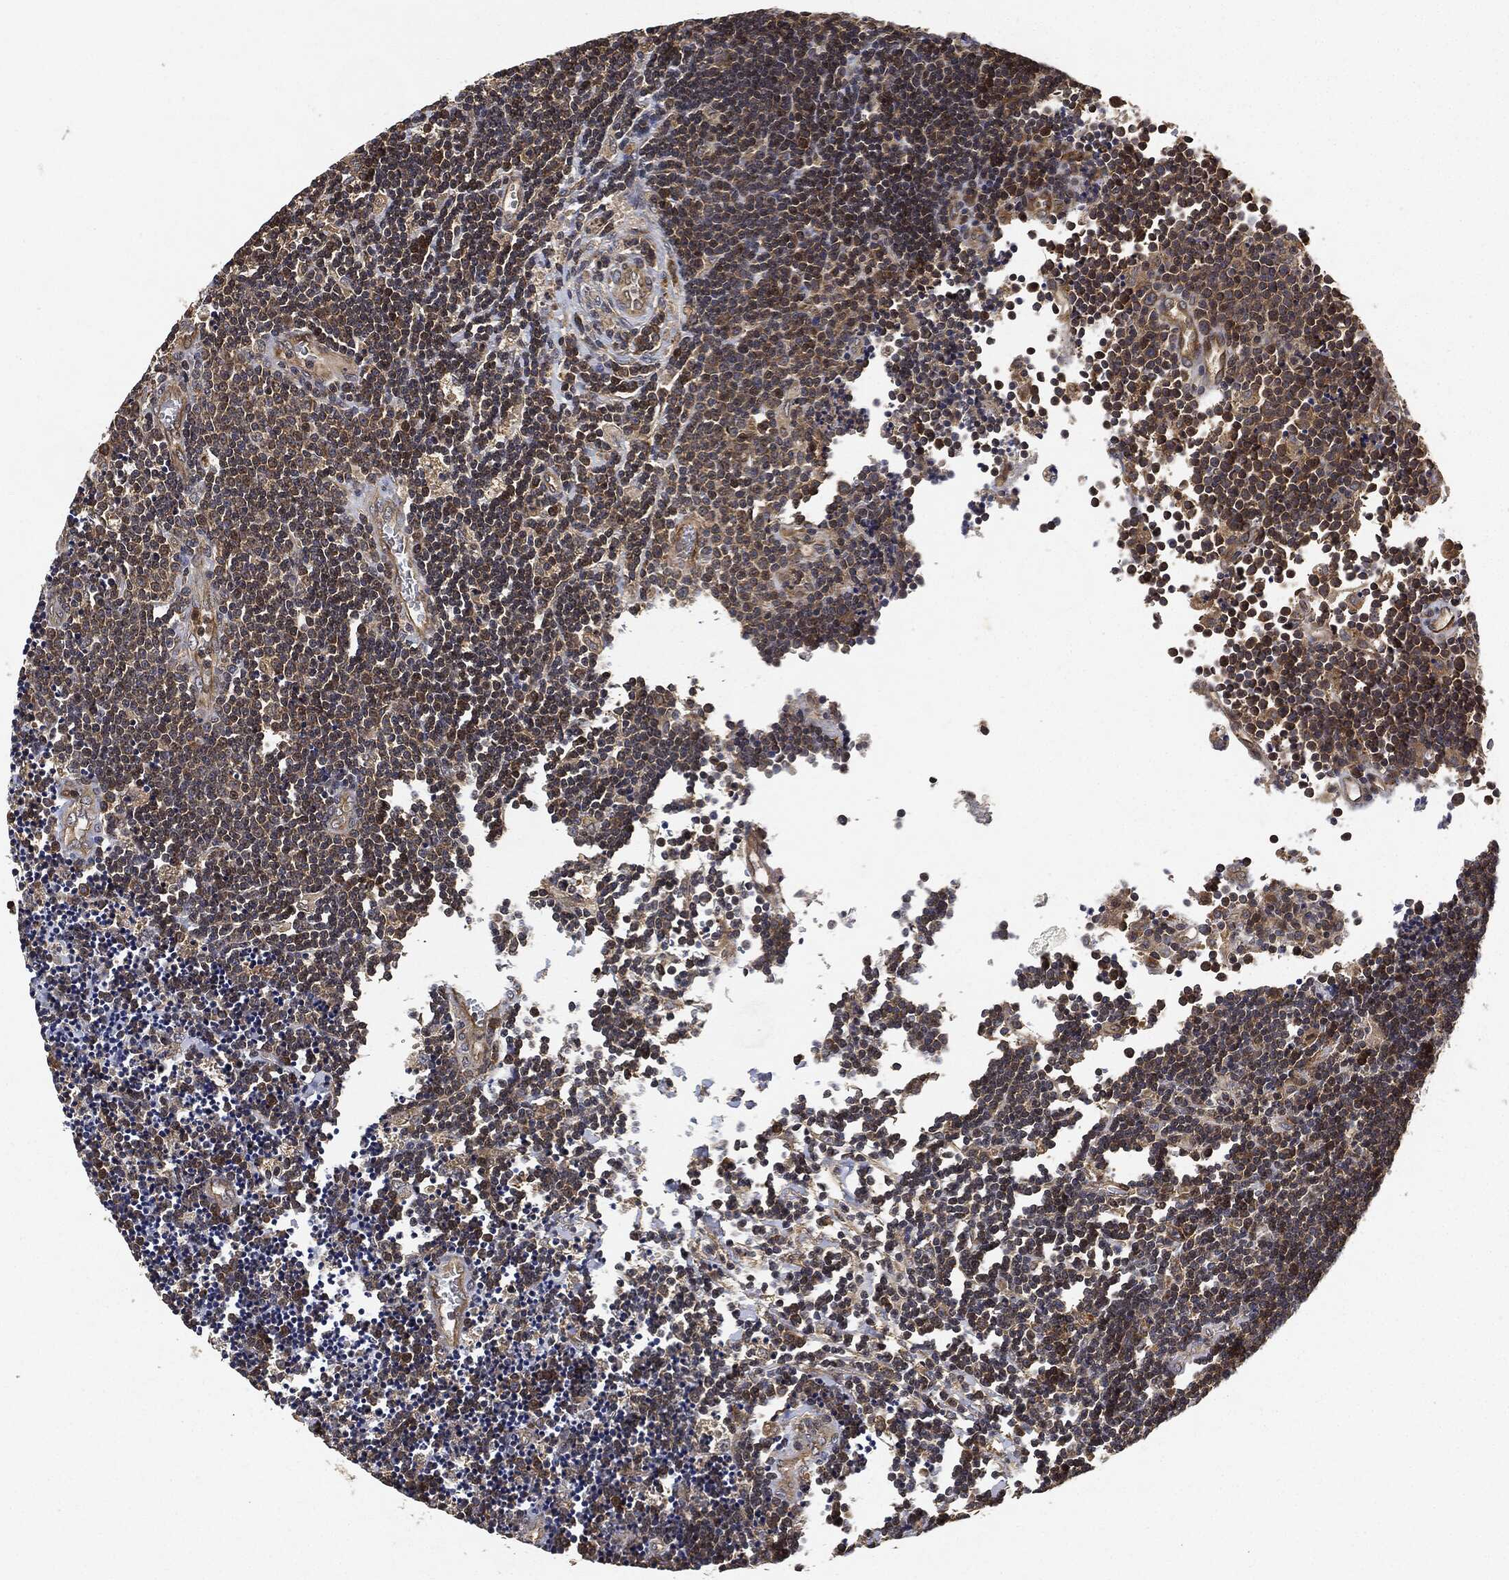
{"staining": {"intensity": "moderate", "quantity": "25%-75%", "location": "cytoplasmic/membranous"}, "tissue": "lymphoma", "cell_type": "Tumor cells", "image_type": "cancer", "snomed": [{"axis": "morphology", "description": "Malignant lymphoma, non-Hodgkin's type, Low grade"}, {"axis": "topography", "description": "Brain"}], "caption": "A photomicrograph showing moderate cytoplasmic/membranous expression in about 25%-75% of tumor cells in low-grade malignant lymphoma, non-Hodgkin's type, as visualized by brown immunohistochemical staining.", "gene": "MLST8", "patient": {"sex": "female", "age": 66}}